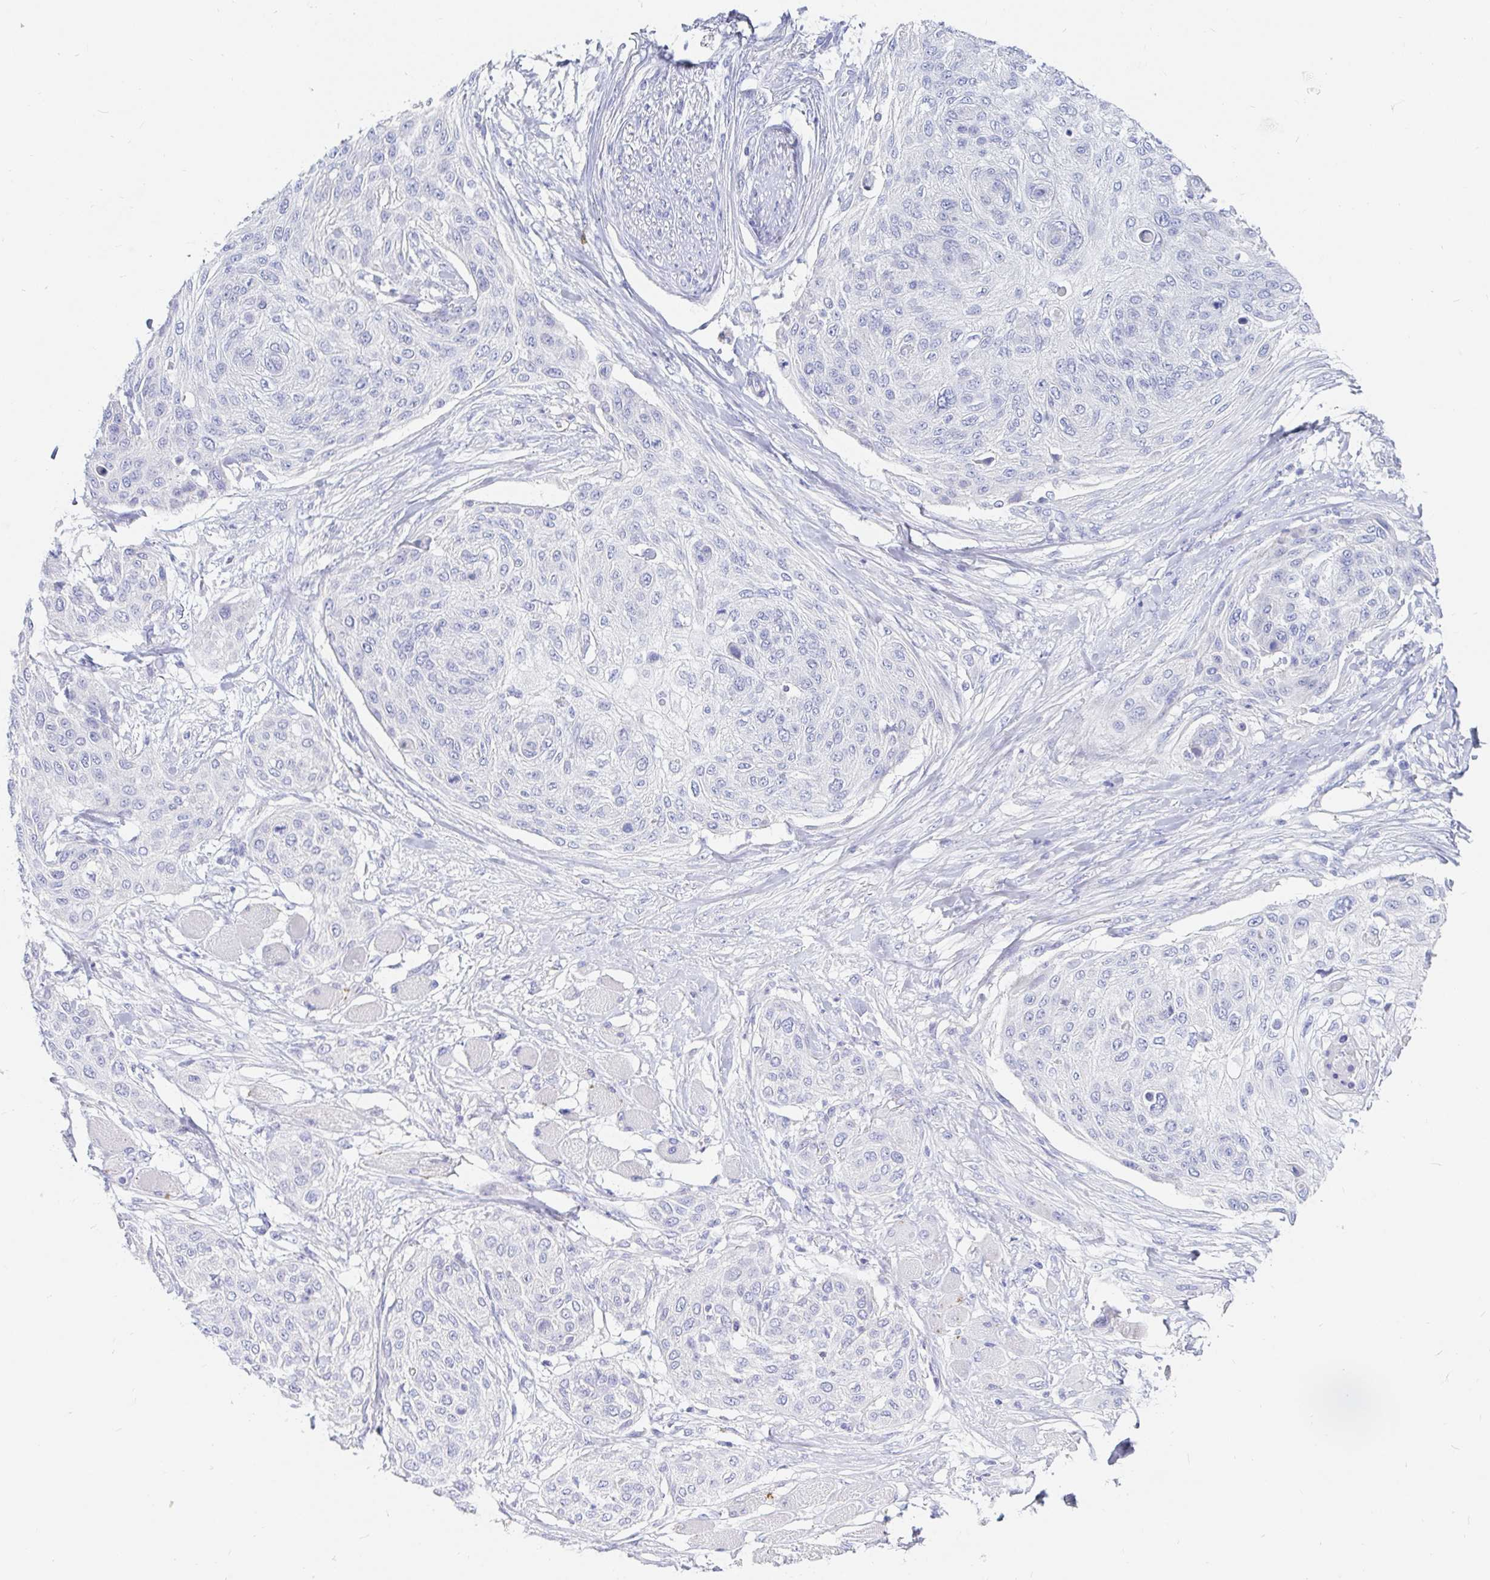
{"staining": {"intensity": "negative", "quantity": "none", "location": "none"}, "tissue": "skin cancer", "cell_type": "Tumor cells", "image_type": "cancer", "snomed": [{"axis": "morphology", "description": "Squamous cell carcinoma, NOS"}, {"axis": "topography", "description": "Skin"}], "caption": "This micrograph is of squamous cell carcinoma (skin) stained with IHC to label a protein in brown with the nuclei are counter-stained blue. There is no positivity in tumor cells. (Immunohistochemistry, brightfield microscopy, high magnification).", "gene": "NR2E1", "patient": {"sex": "female", "age": 87}}